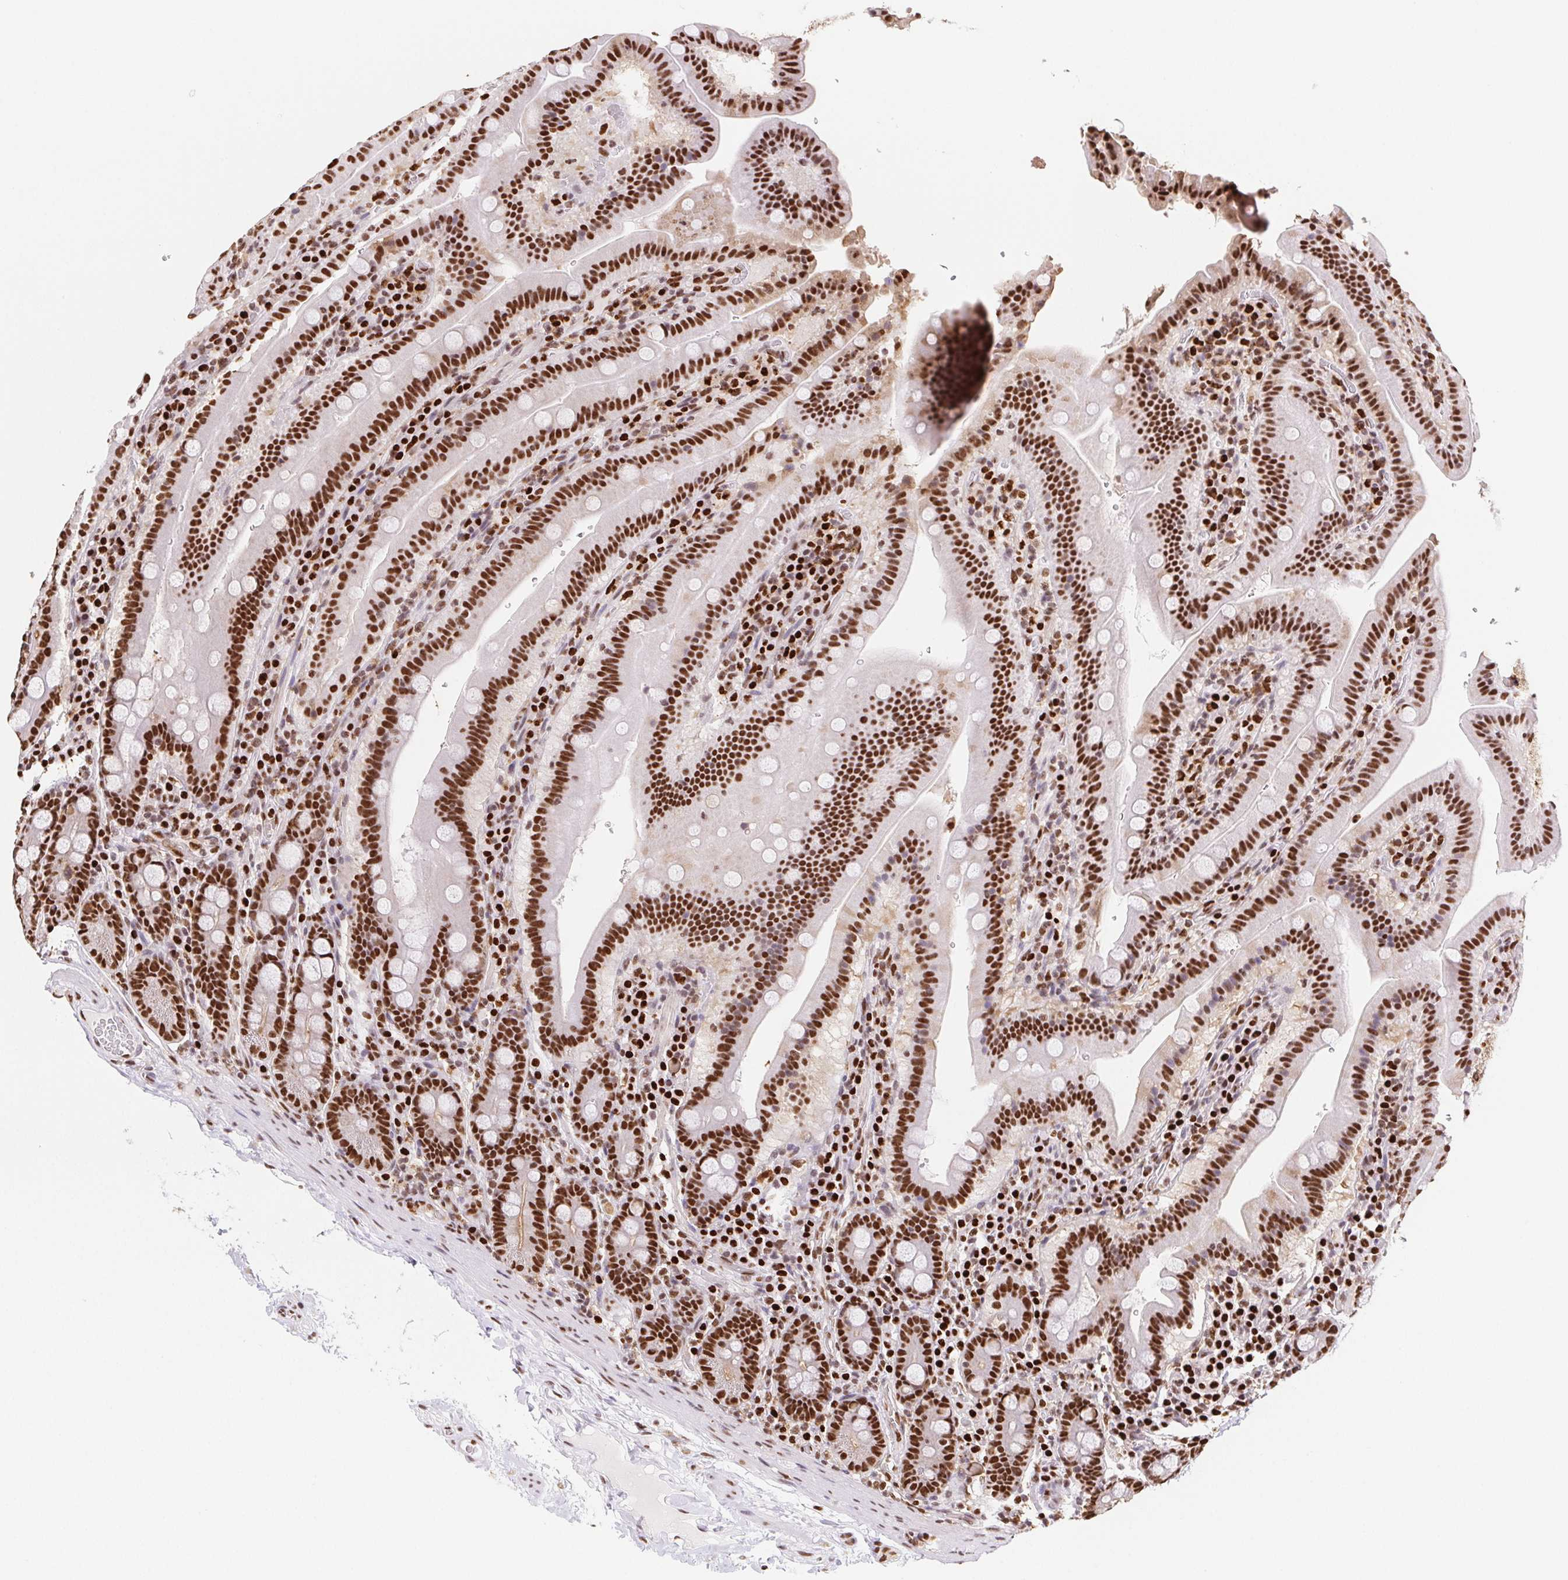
{"staining": {"intensity": "strong", "quantity": ">75%", "location": "nuclear"}, "tissue": "small intestine", "cell_type": "Glandular cells", "image_type": "normal", "snomed": [{"axis": "morphology", "description": "Normal tissue, NOS"}, {"axis": "topography", "description": "Small intestine"}], "caption": "IHC micrograph of normal small intestine: small intestine stained using IHC demonstrates high levels of strong protein expression localized specifically in the nuclear of glandular cells, appearing as a nuclear brown color.", "gene": "SETSIP", "patient": {"sex": "male", "age": 26}}